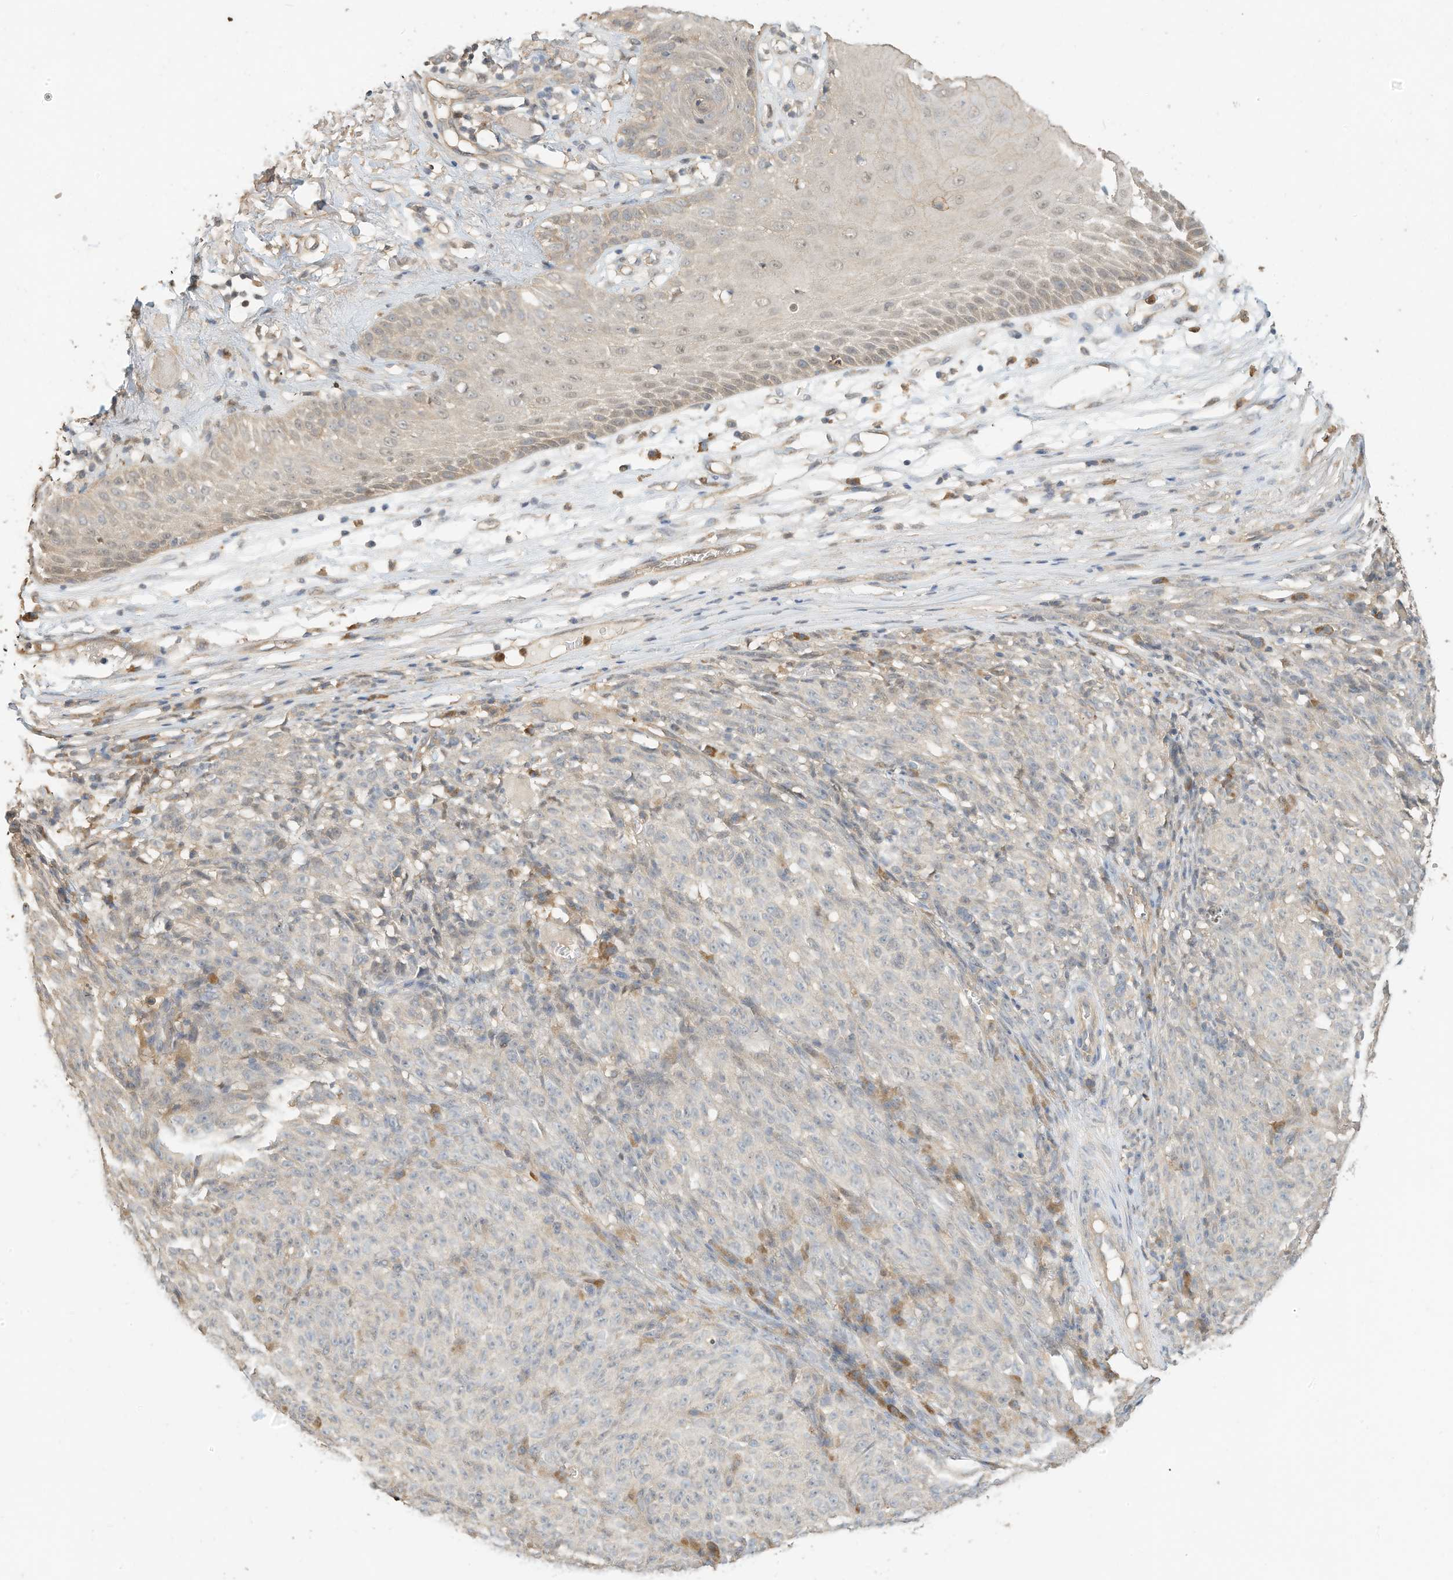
{"staining": {"intensity": "negative", "quantity": "none", "location": "none"}, "tissue": "melanoma", "cell_type": "Tumor cells", "image_type": "cancer", "snomed": [{"axis": "morphology", "description": "Malignant melanoma, NOS"}, {"axis": "topography", "description": "Skin"}], "caption": "The IHC image has no significant positivity in tumor cells of malignant melanoma tissue.", "gene": "OFD1", "patient": {"sex": "female", "age": 82}}